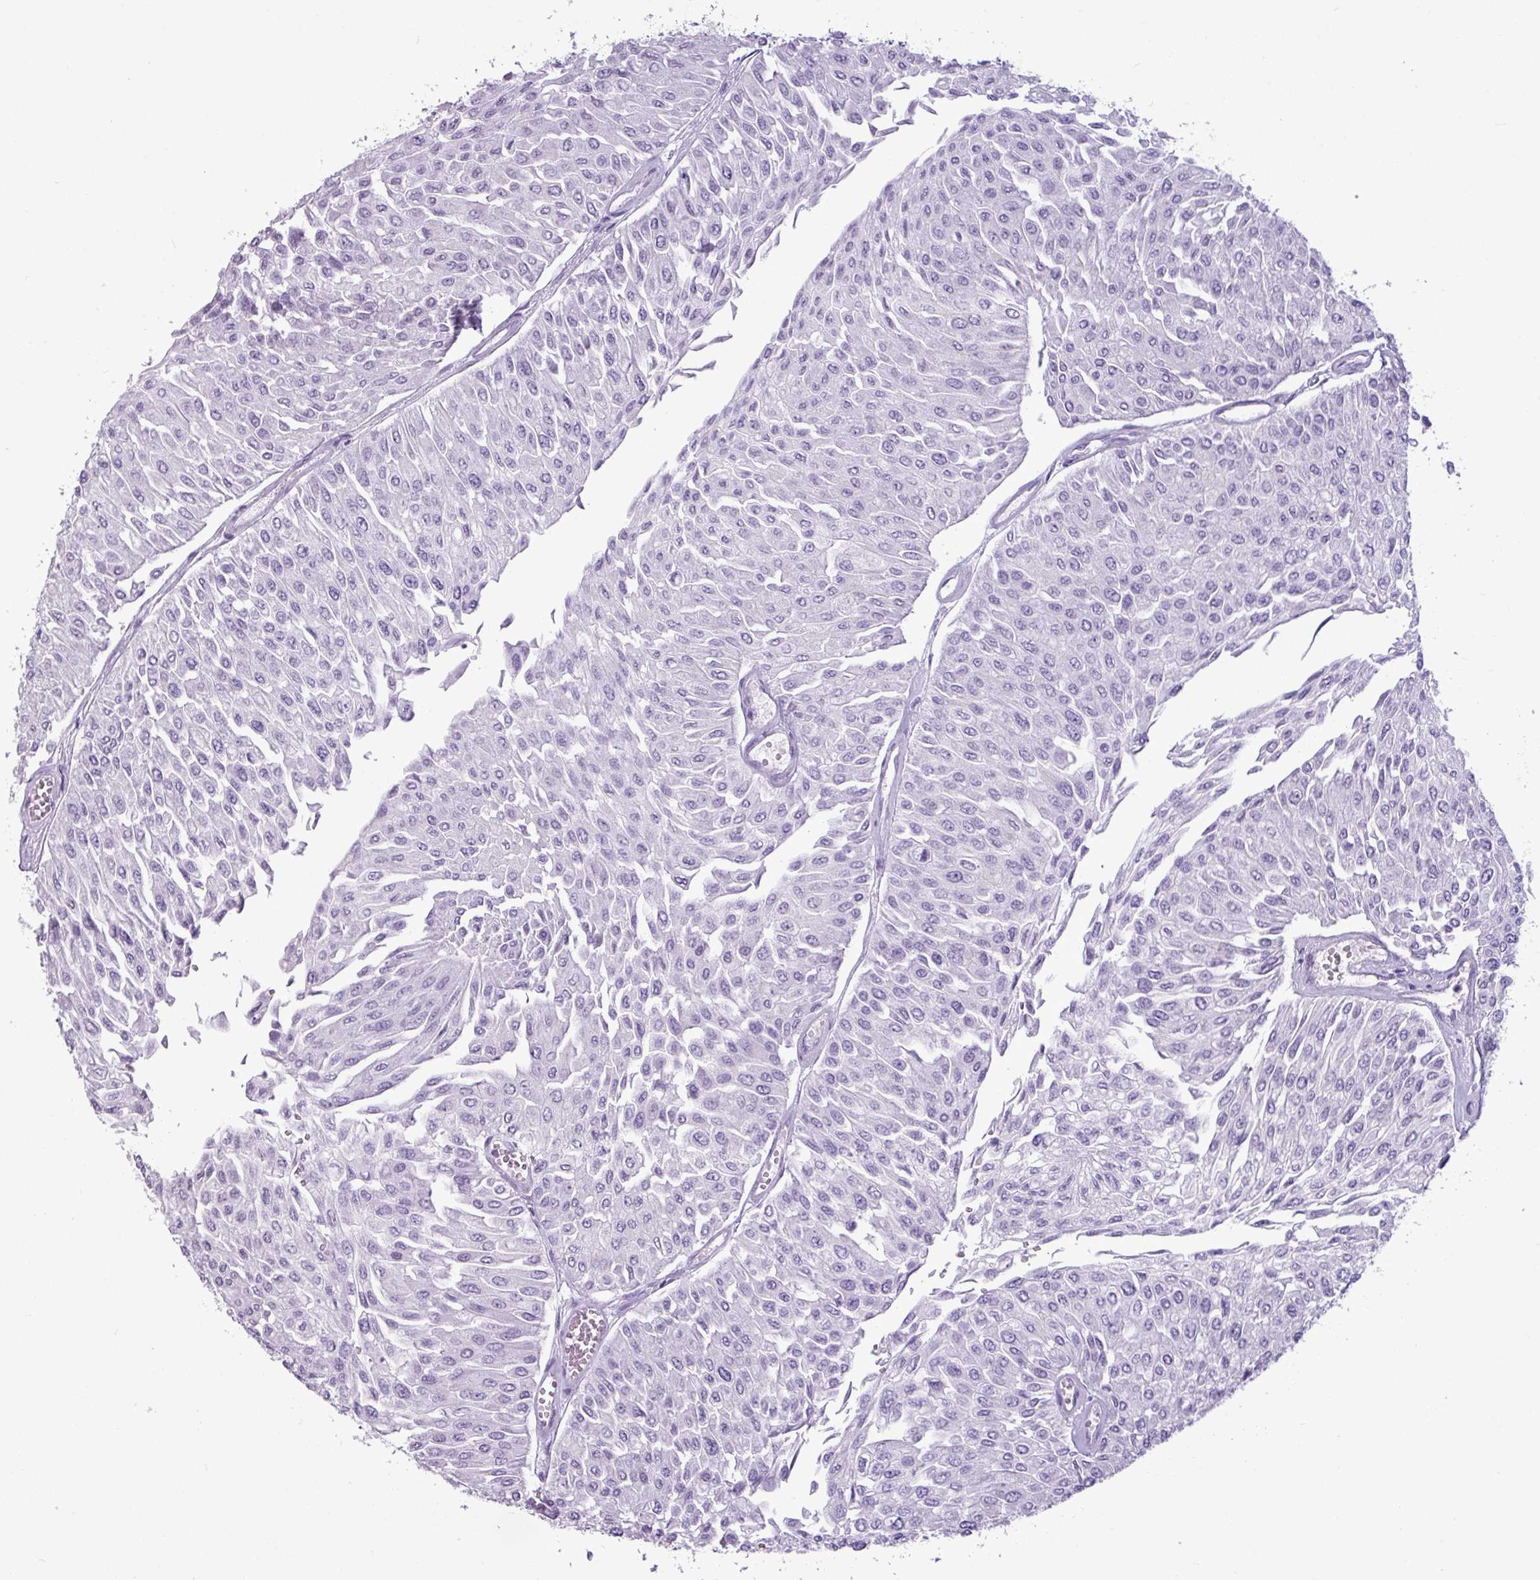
{"staining": {"intensity": "negative", "quantity": "none", "location": "none"}, "tissue": "urothelial cancer", "cell_type": "Tumor cells", "image_type": "cancer", "snomed": [{"axis": "morphology", "description": "Urothelial carcinoma, Low grade"}, {"axis": "topography", "description": "Urinary bladder"}], "caption": "Immunohistochemical staining of human urothelial cancer shows no significant positivity in tumor cells.", "gene": "AMY2A", "patient": {"sex": "male", "age": 67}}